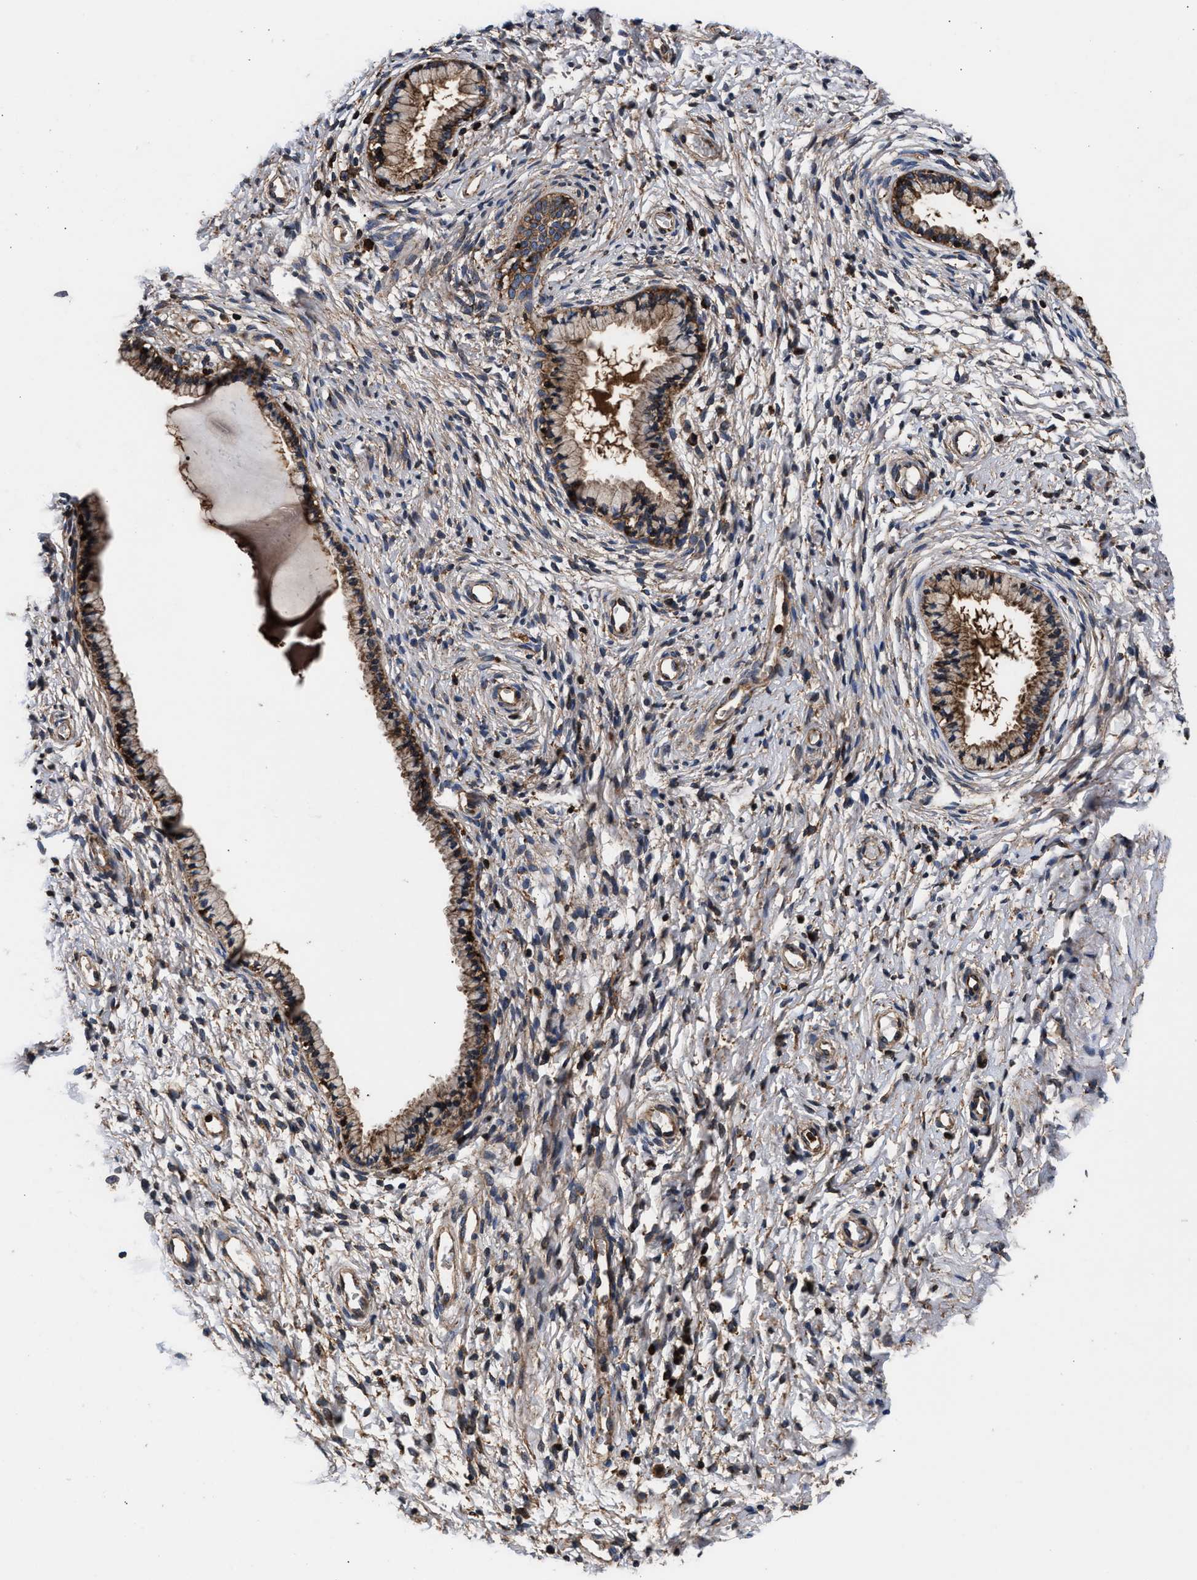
{"staining": {"intensity": "moderate", "quantity": ">75%", "location": "cytoplasmic/membranous"}, "tissue": "cervix", "cell_type": "Glandular cells", "image_type": "normal", "snomed": [{"axis": "morphology", "description": "Normal tissue, NOS"}, {"axis": "topography", "description": "Cervix"}], "caption": "DAB immunohistochemical staining of benign cervix displays moderate cytoplasmic/membranous protein expression in approximately >75% of glandular cells.", "gene": "ENSG00000286112", "patient": {"sex": "female", "age": 72}}